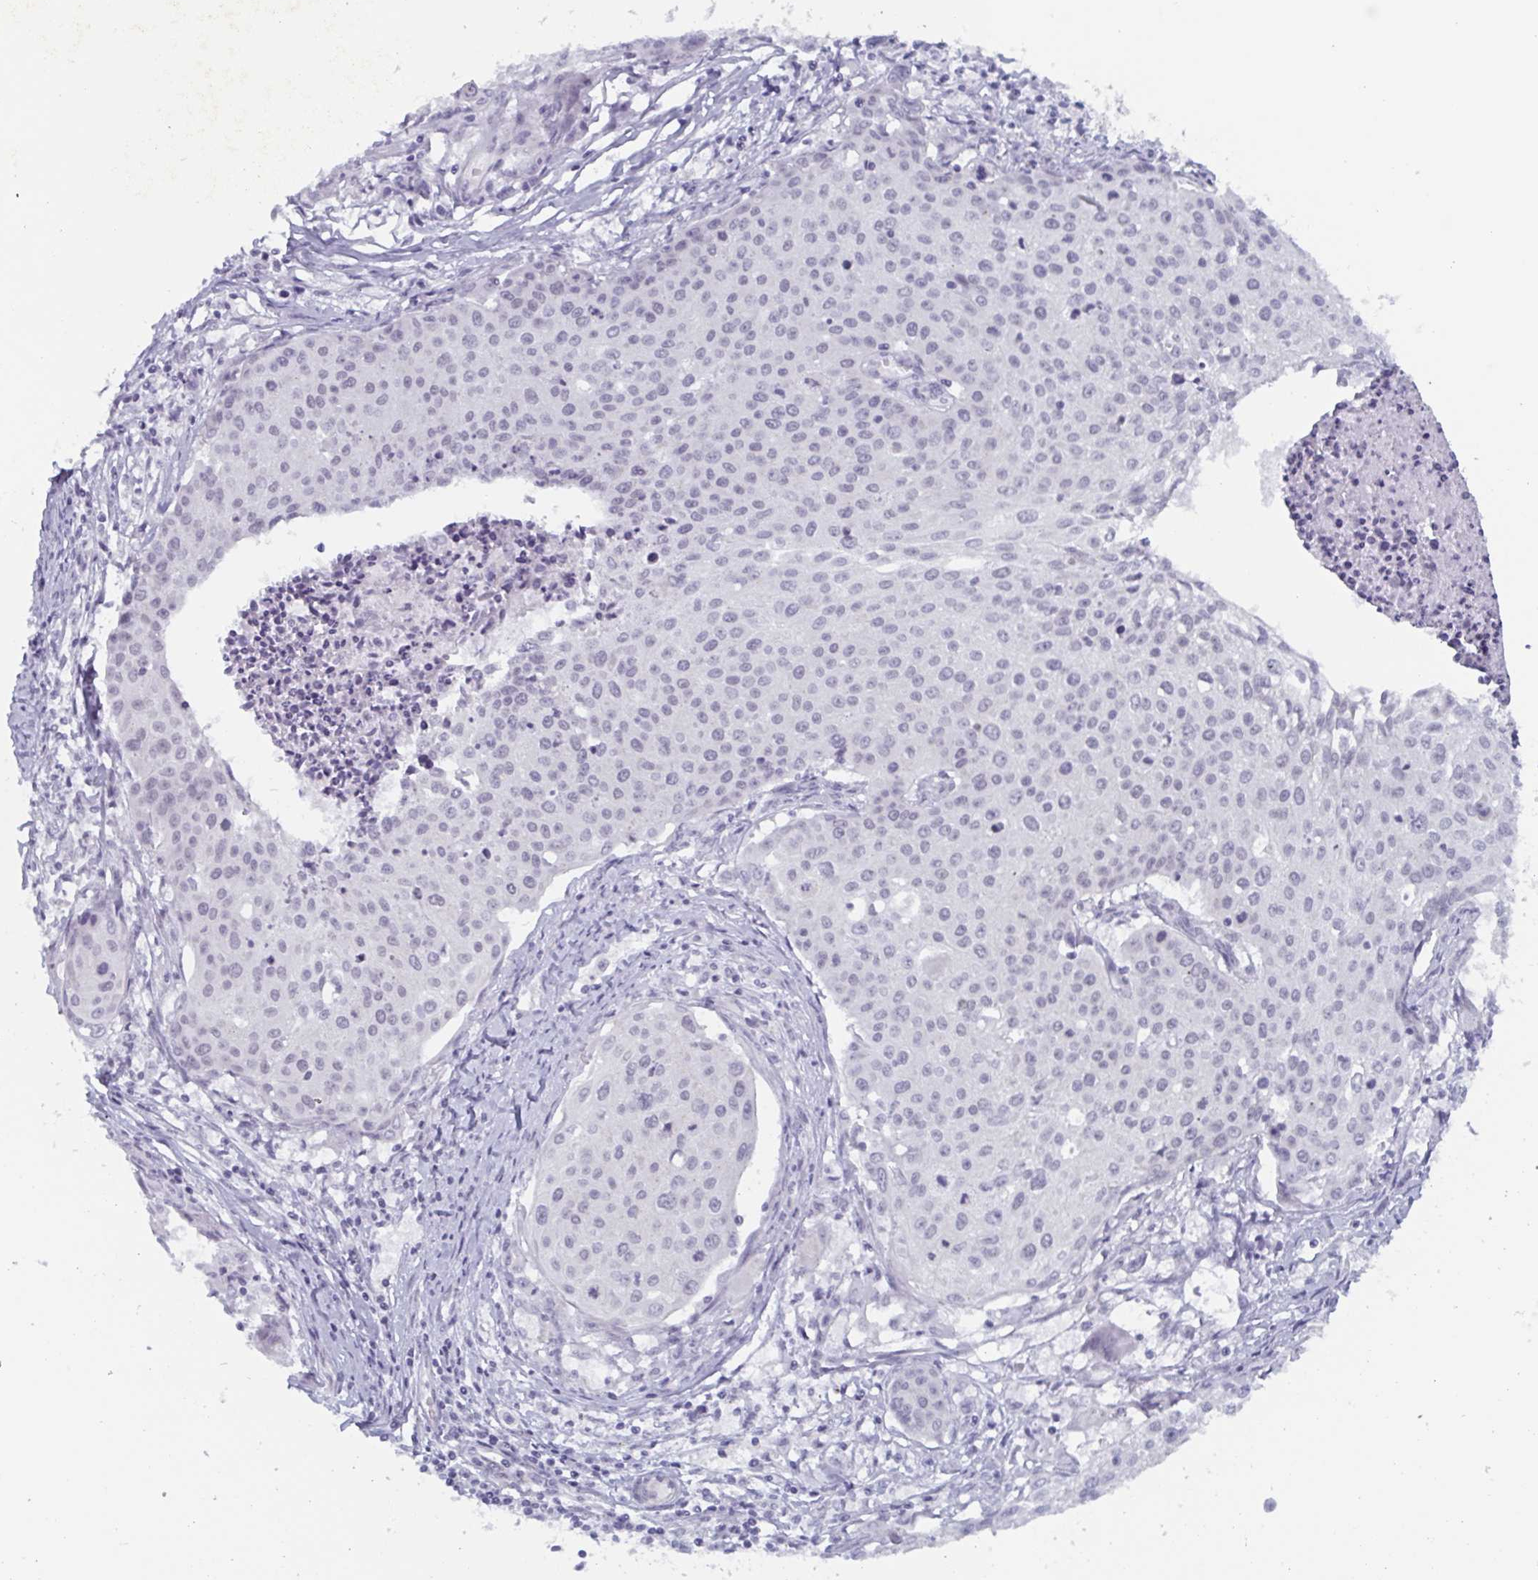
{"staining": {"intensity": "negative", "quantity": "none", "location": "none"}, "tissue": "cervical cancer", "cell_type": "Tumor cells", "image_type": "cancer", "snomed": [{"axis": "morphology", "description": "Squamous cell carcinoma, NOS"}, {"axis": "topography", "description": "Cervix"}], "caption": "IHC of human squamous cell carcinoma (cervical) demonstrates no staining in tumor cells. (DAB IHC, high magnification).", "gene": "ZFP64", "patient": {"sex": "female", "age": 38}}